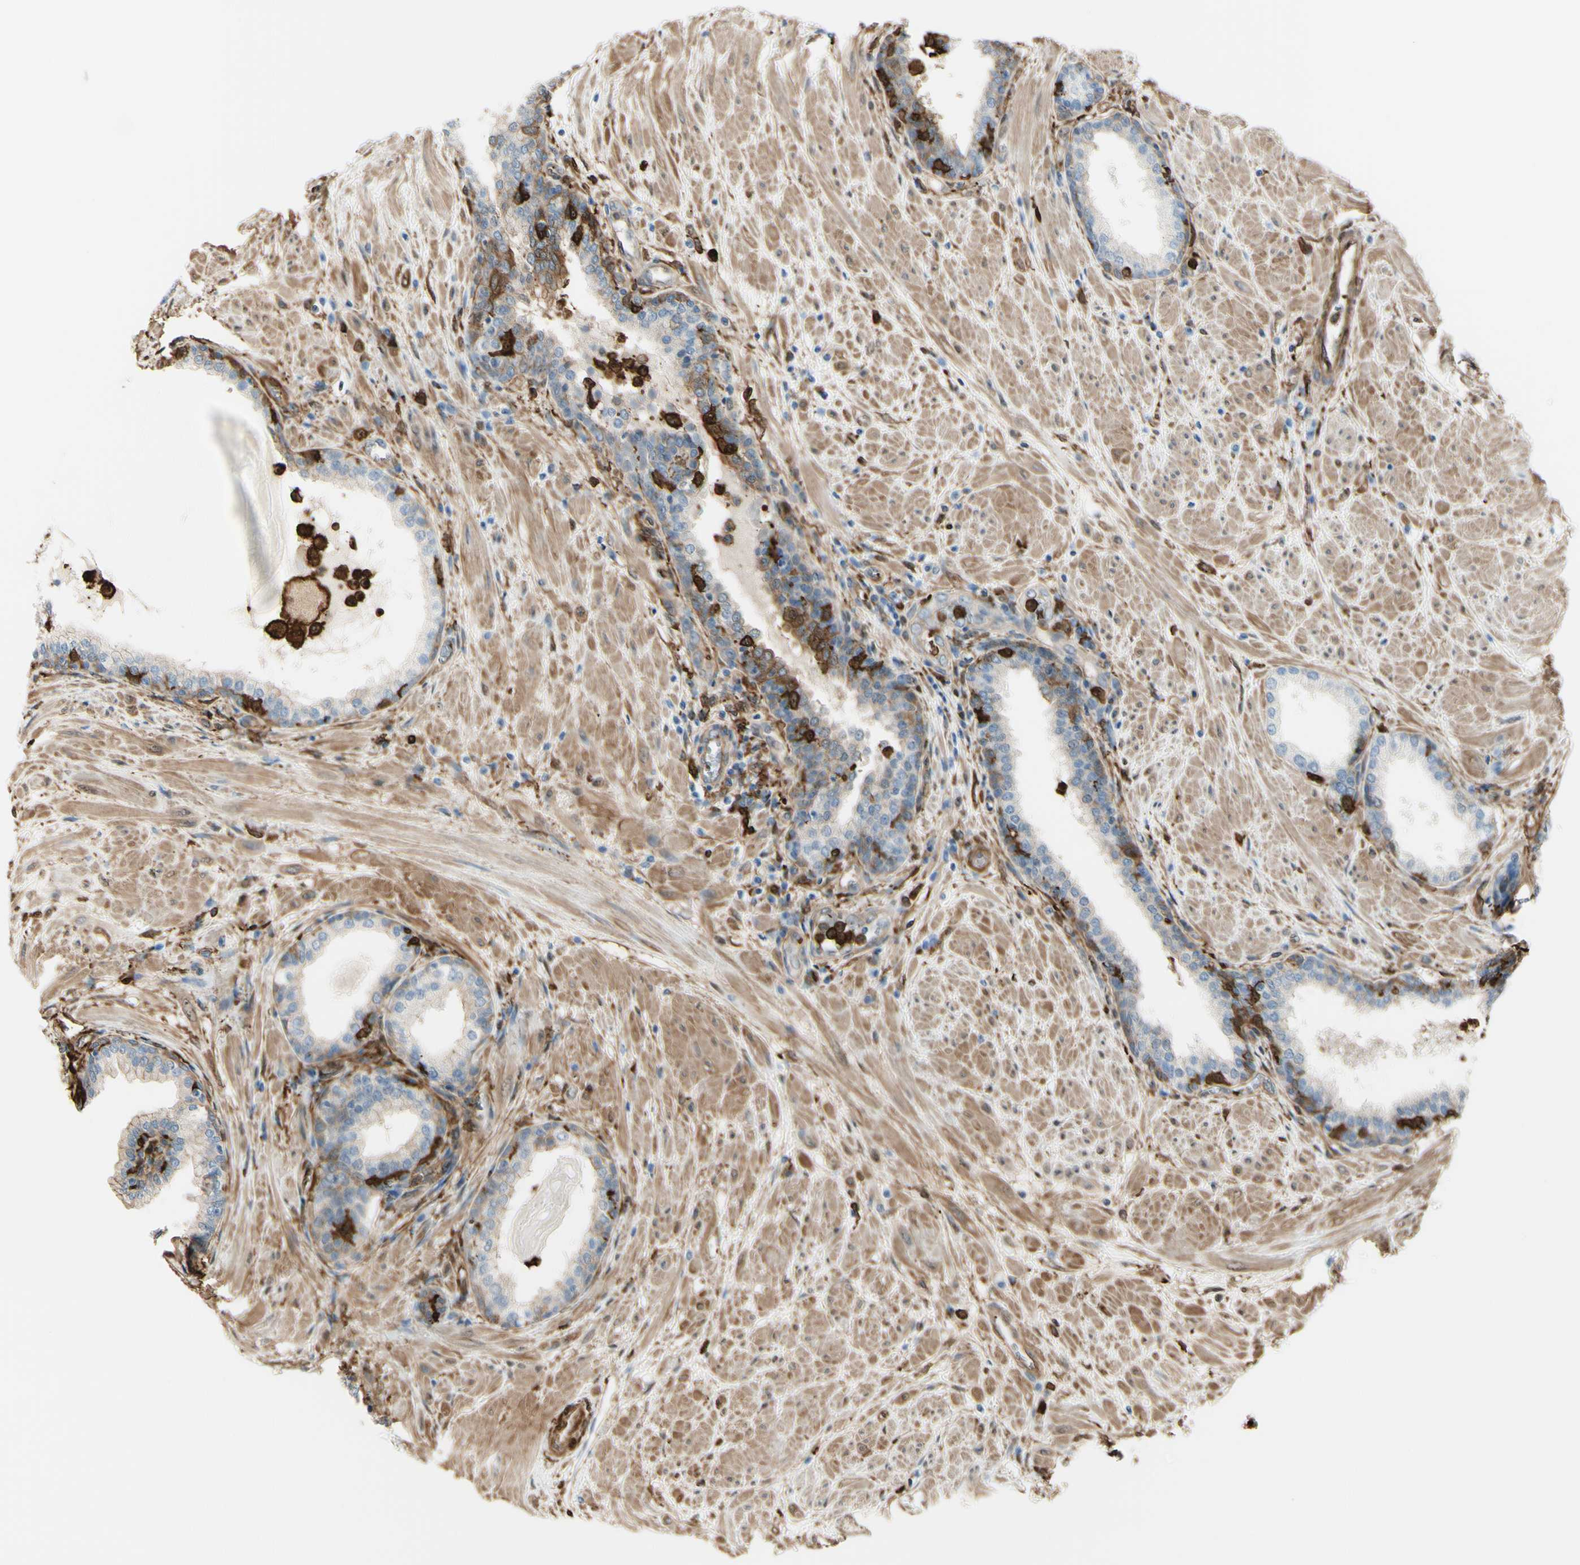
{"staining": {"intensity": "negative", "quantity": "none", "location": "none"}, "tissue": "prostate", "cell_type": "Glandular cells", "image_type": "normal", "snomed": [{"axis": "morphology", "description": "Normal tissue, NOS"}, {"axis": "topography", "description": "Prostate"}], "caption": "The photomicrograph exhibits no significant staining in glandular cells of prostate.", "gene": "GSN", "patient": {"sex": "male", "age": 51}}